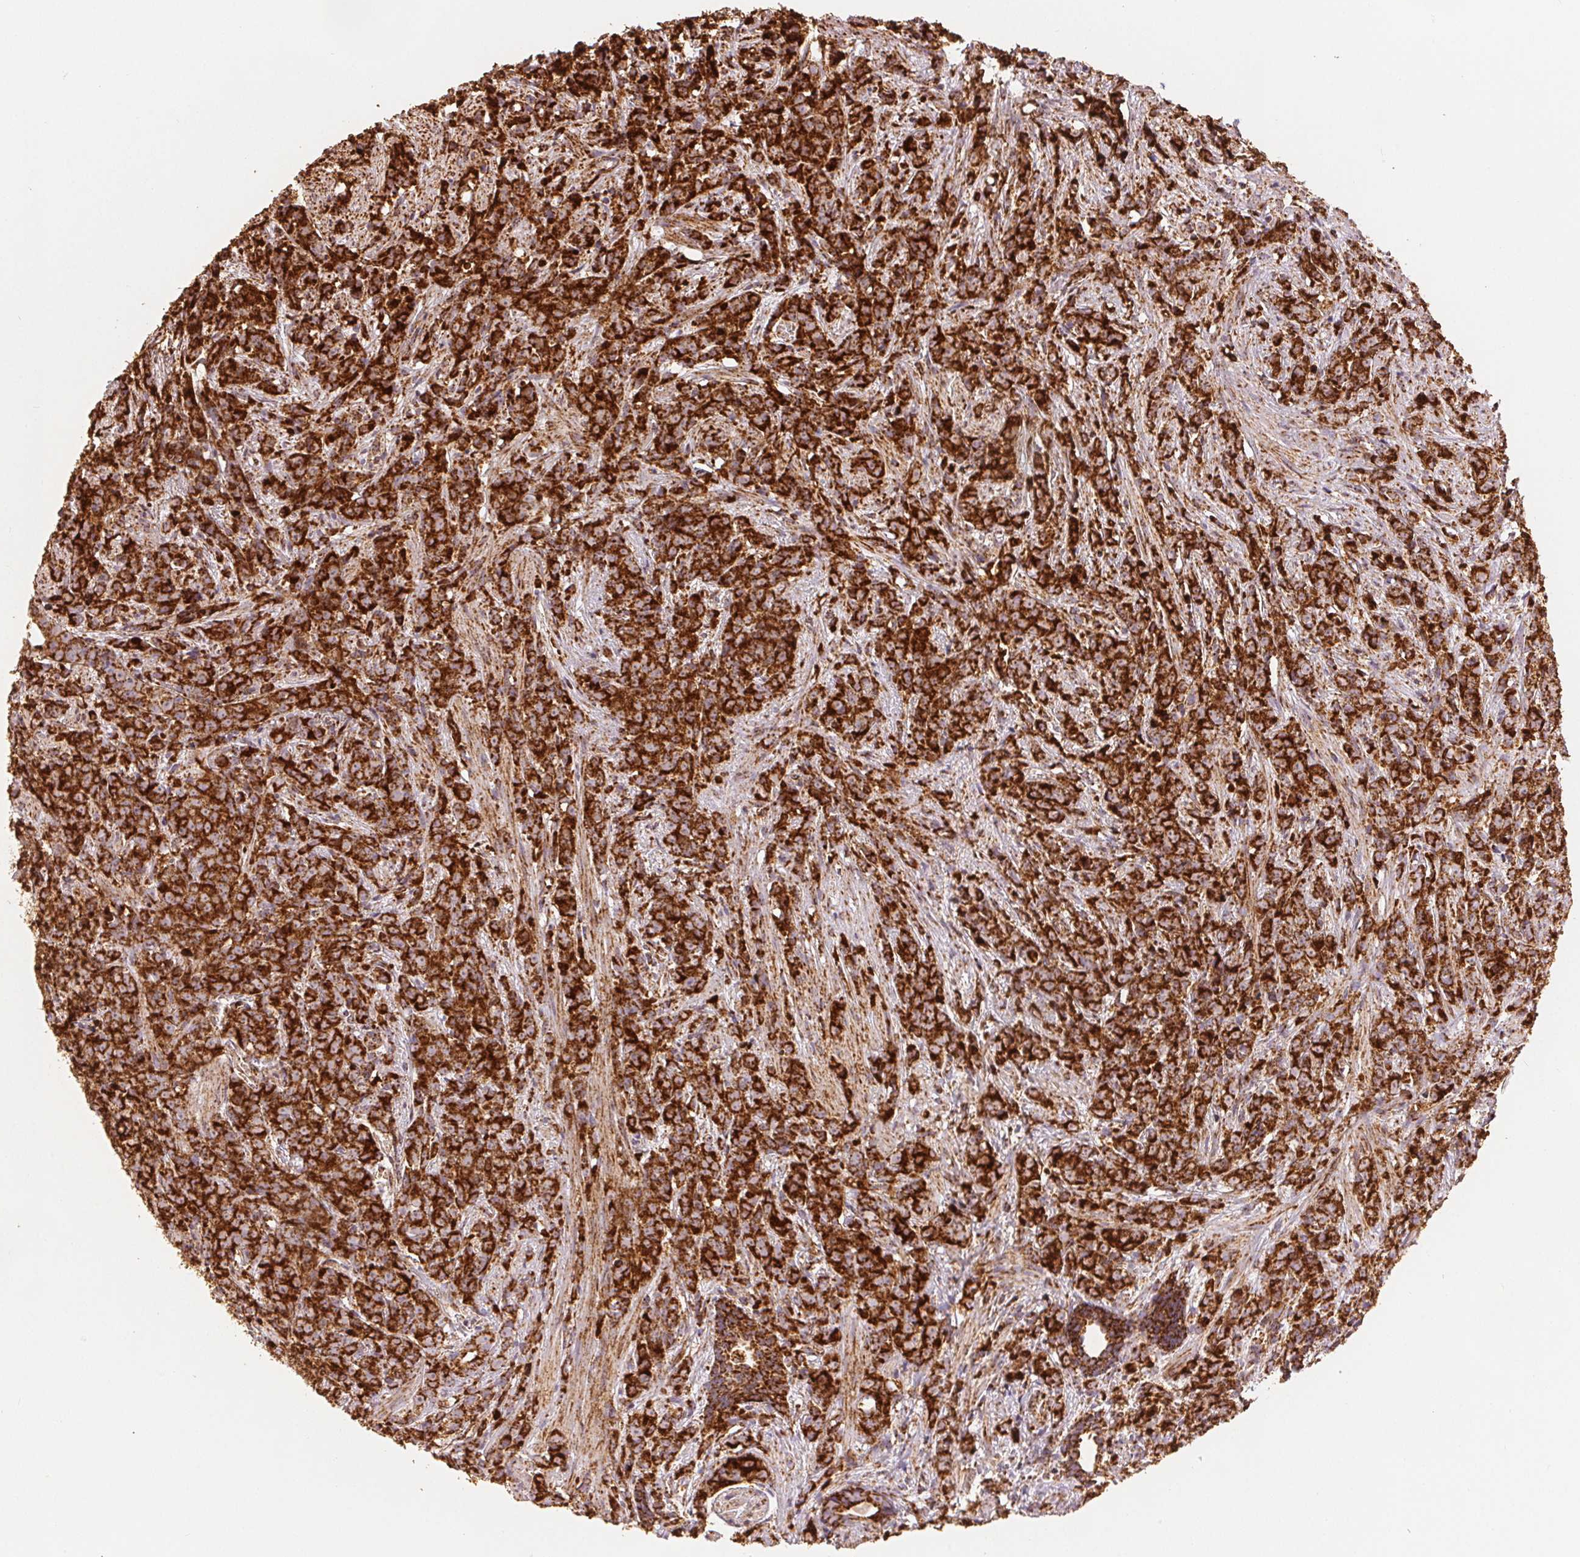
{"staining": {"intensity": "strong", "quantity": ">75%", "location": "cytoplasmic/membranous"}, "tissue": "prostate cancer", "cell_type": "Tumor cells", "image_type": "cancer", "snomed": [{"axis": "morphology", "description": "Adenocarcinoma, High grade"}, {"axis": "topography", "description": "Prostate"}], "caption": "High-power microscopy captured an IHC image of prostate cancer, revealing strong cytoplasmic/membranous positivity in about >75% of tumor cells. Nuclei are stained in blue.", "gene": "SDHB", "patient": {"sex": "male", "age": 81}}